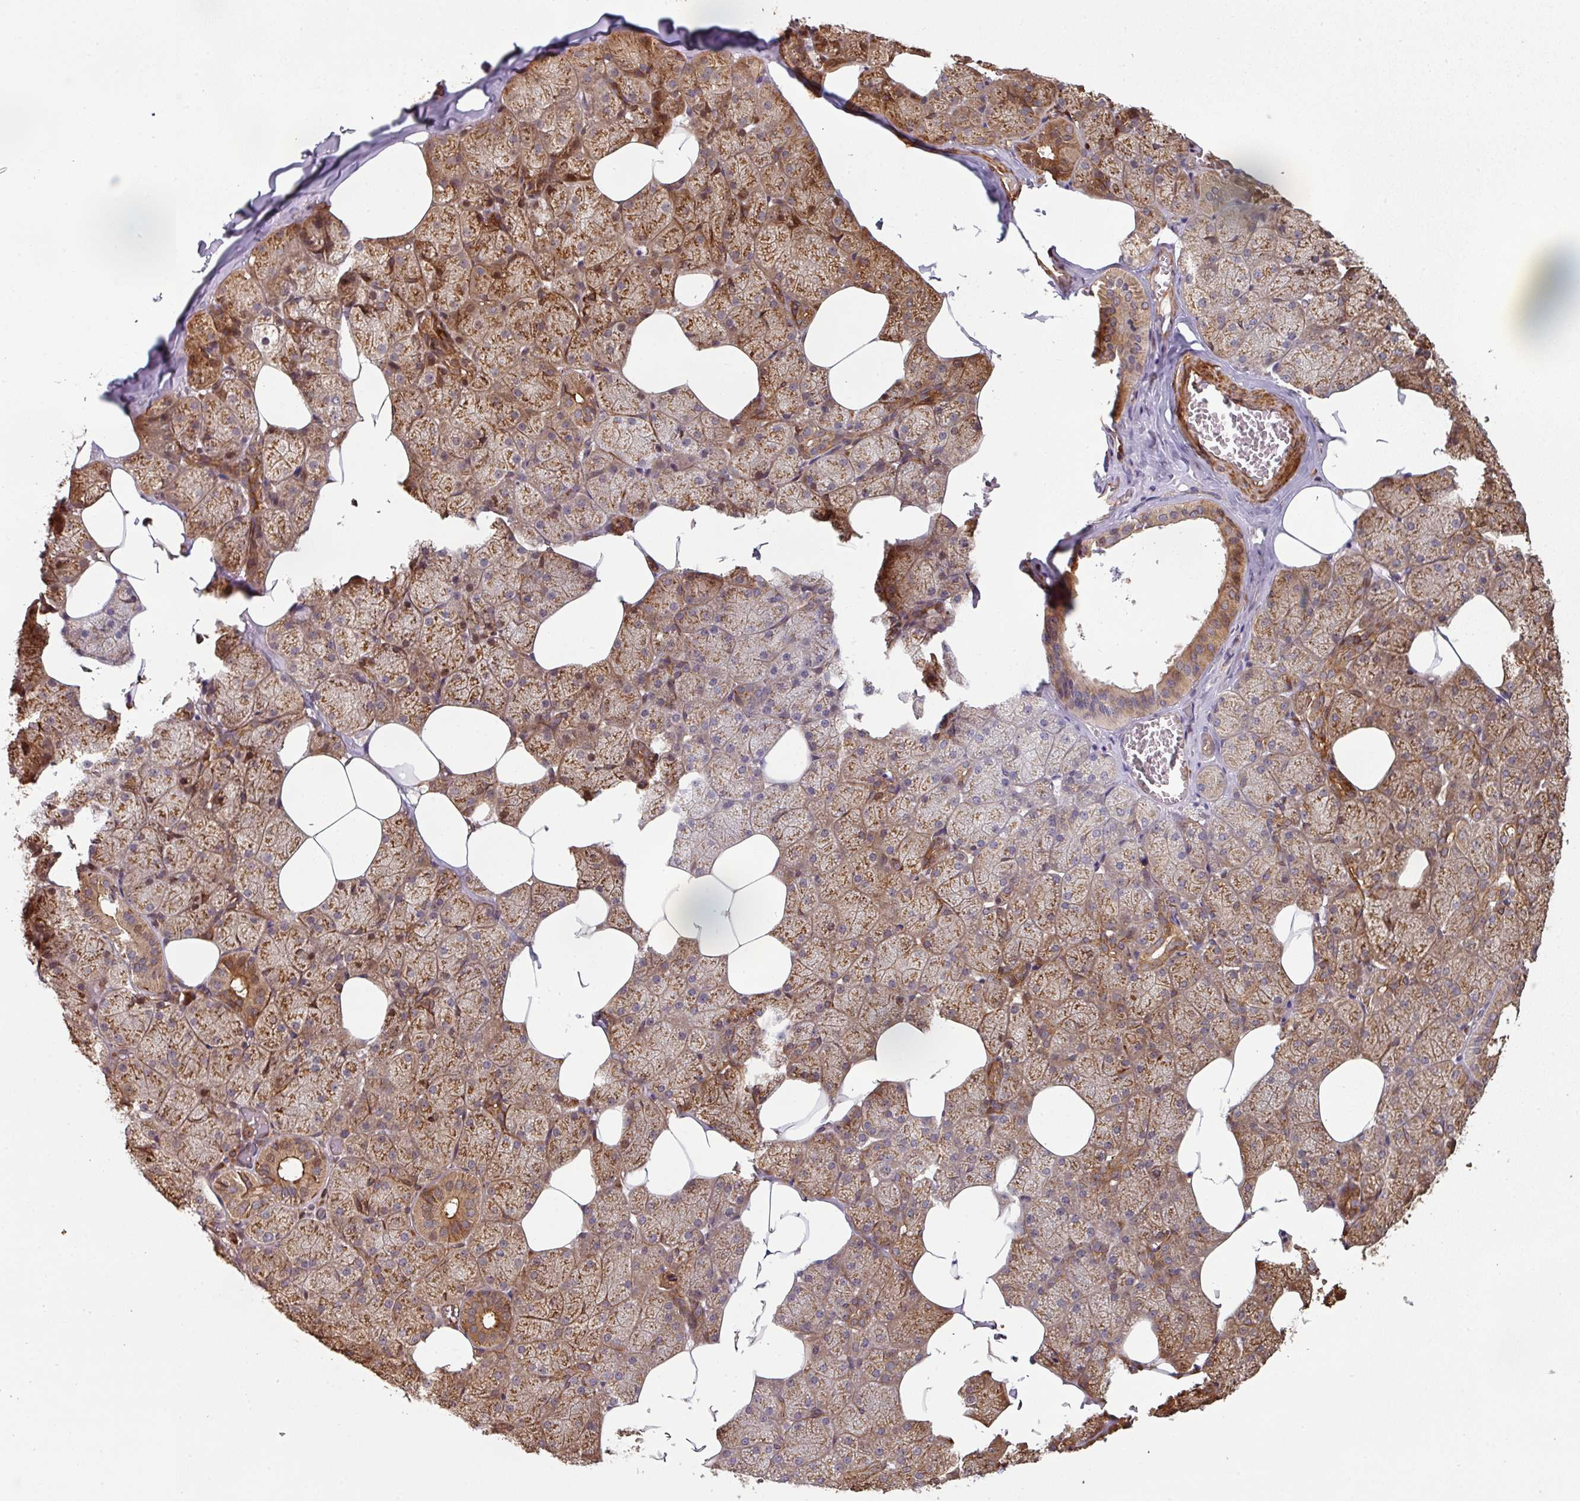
{"staining": {"intensity": "strong", "quantity": "25%-75%", "location": "cytoplasmic/membranous"}, "tissue": "salivary gland", "cell_type": "Glandular cells", "image_type": "normal", "snomed": [{"axis": "morphology", "description": "Normal tissue, NOS"}, {"axis": "topography", "description": "Salivary gland"}, {"axis": "topography", "description": "Peripheral nerve tissue"}], "caption": "This micrograph shows normal salivary gland stained with immunohistochemistry to label a protein in brown. The cytoplasmic/membranous of glandular cells show strong positivity for the protein. Nuclei are counter-stained blue.", "gene": "SIK1", "patient": {"sex": "male", "age": 38}}